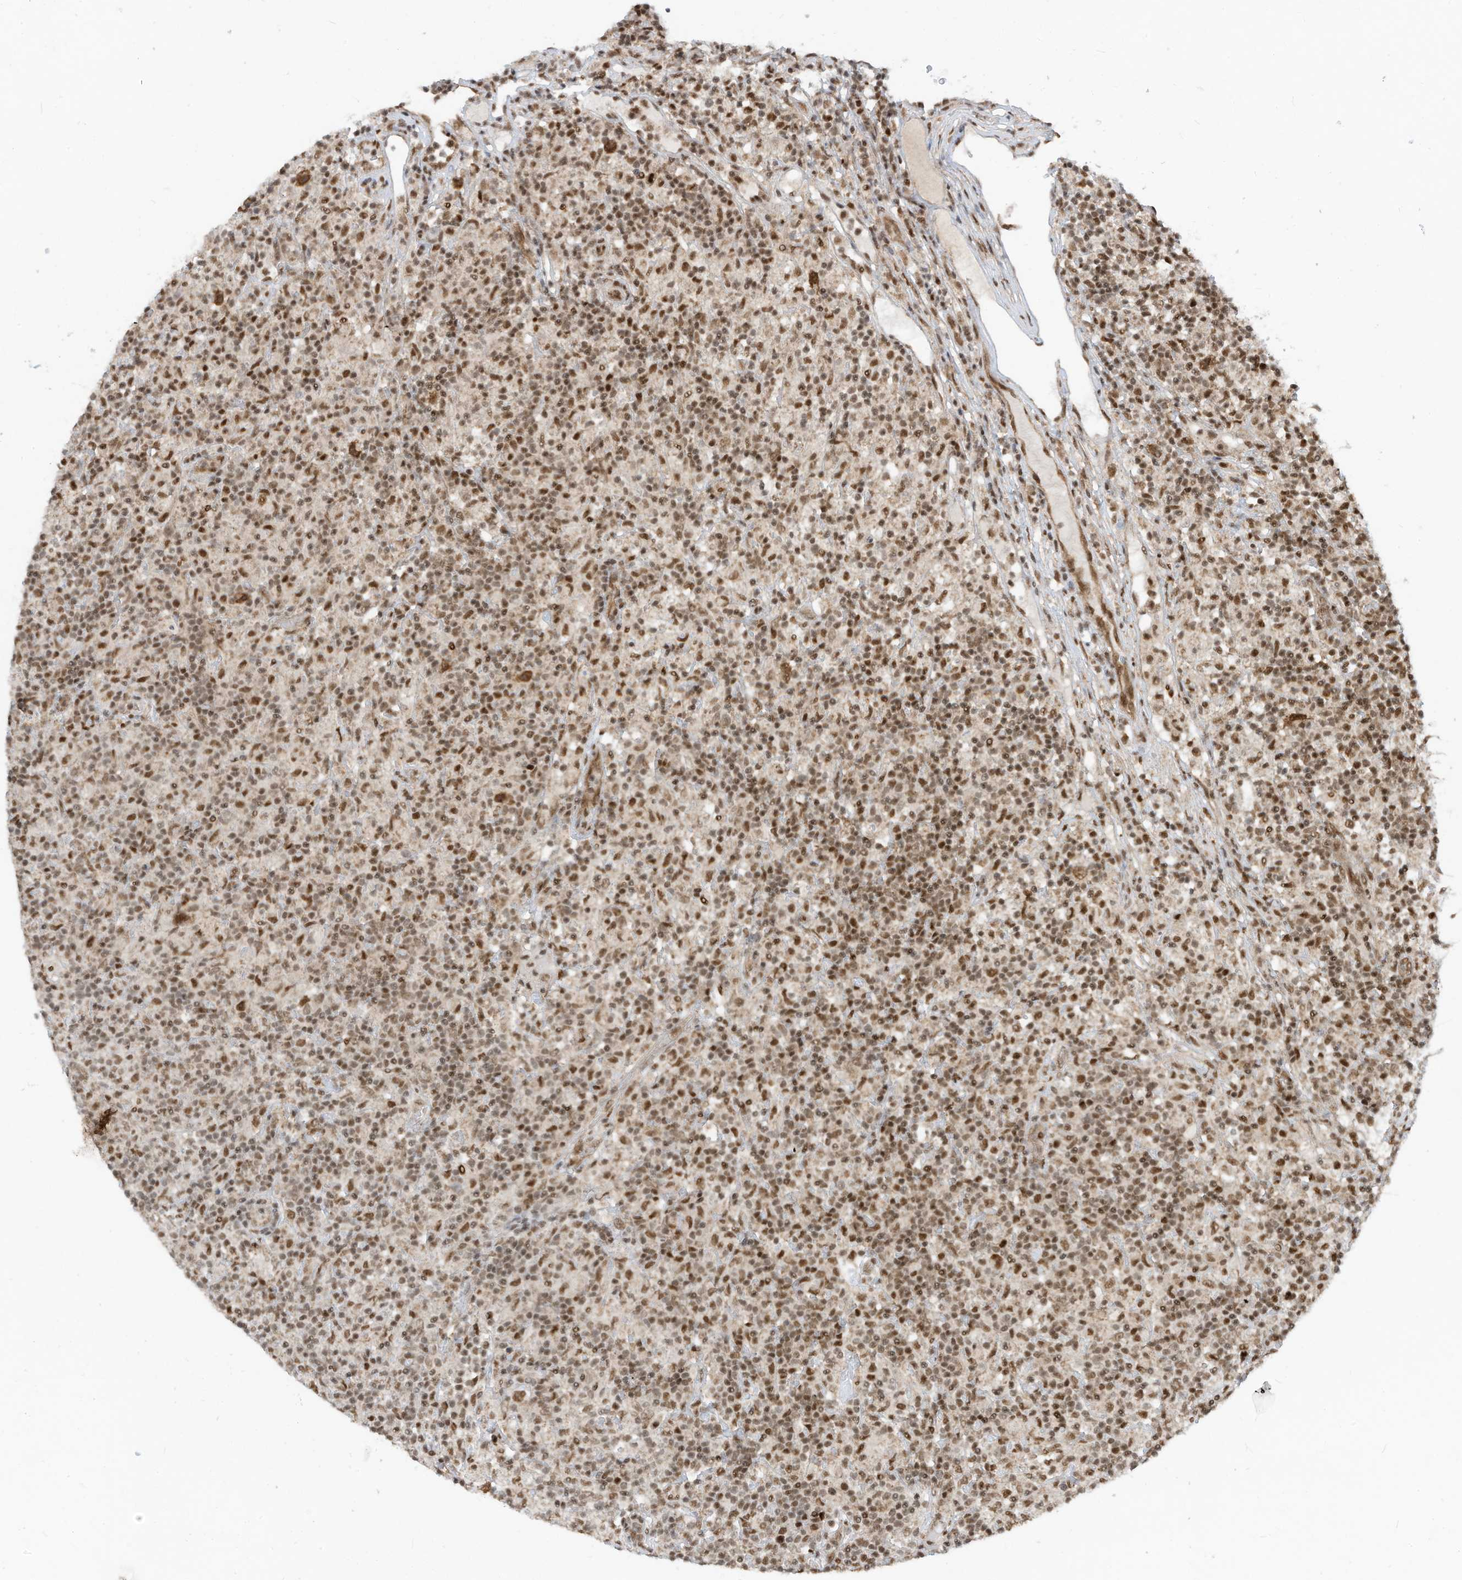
{"staining": {"intensity": "moderate", "quantity": ">75%", "location": "nuclear"}, "tissue": "lymphoma", "cell_type": "Tumor cells", "image_type": "cancer", "snomed": [{"axis": "morphology", "description": "Hodgkin's disease, NOS"}, {"axis": "topography", "description": "Lymph node"}], "caption": "Lymphoma stained with DAB (3,3'-diaminobenzidine) immunohistochemistry reveals medium levels of moderate nuclear staining in approximately >75% of tumor cells. The staining is performed using DAB brown chromogen to label protein expression. The nuclei are counter-stained blue using hematoxylin.", "gene": "AURKAIP1", "patient": {"sex": "male", "age": 70}}